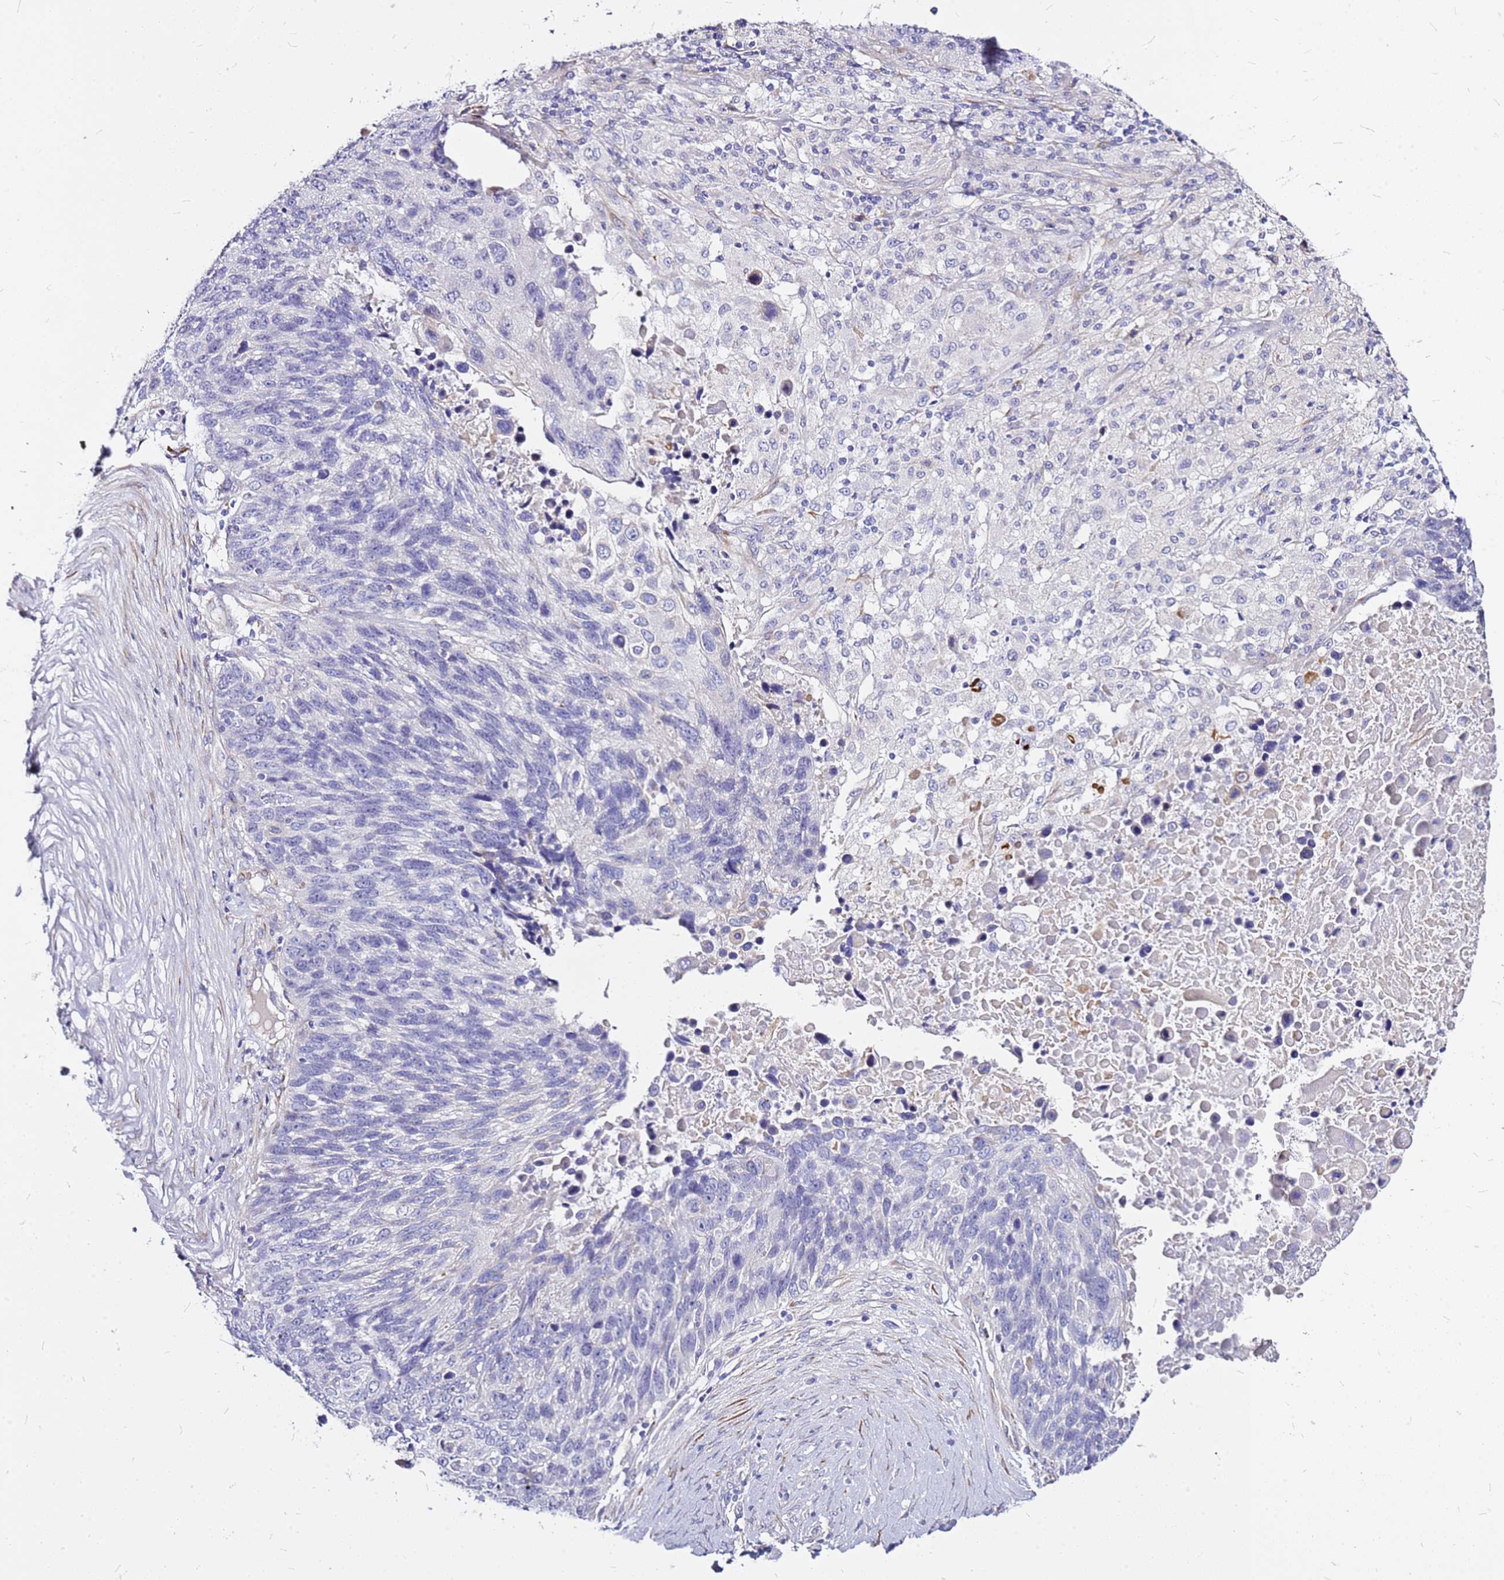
{"staining": {"intensity": "negative", "quantity": "none", "location": "none"}, "tissue": "lung cancer", "cell_type": "Tumor cells", "image_type": "cancer", "snomed": [{"axis": "morphology", "description": "Normal tissue, NOS"}, {"axis": "morphology", "description": "Squamous cell carcinoma, NOS"}, {"axis": "topography", "description": "Lymph node"}, {"axis": "topography", "description": "Lung"}], "caption": "Tumor cells are negative for protein expression in human lung squamous cell carcinoma.", "gene": "CASD1", "patient": {"sex": "male", "age": 66}}